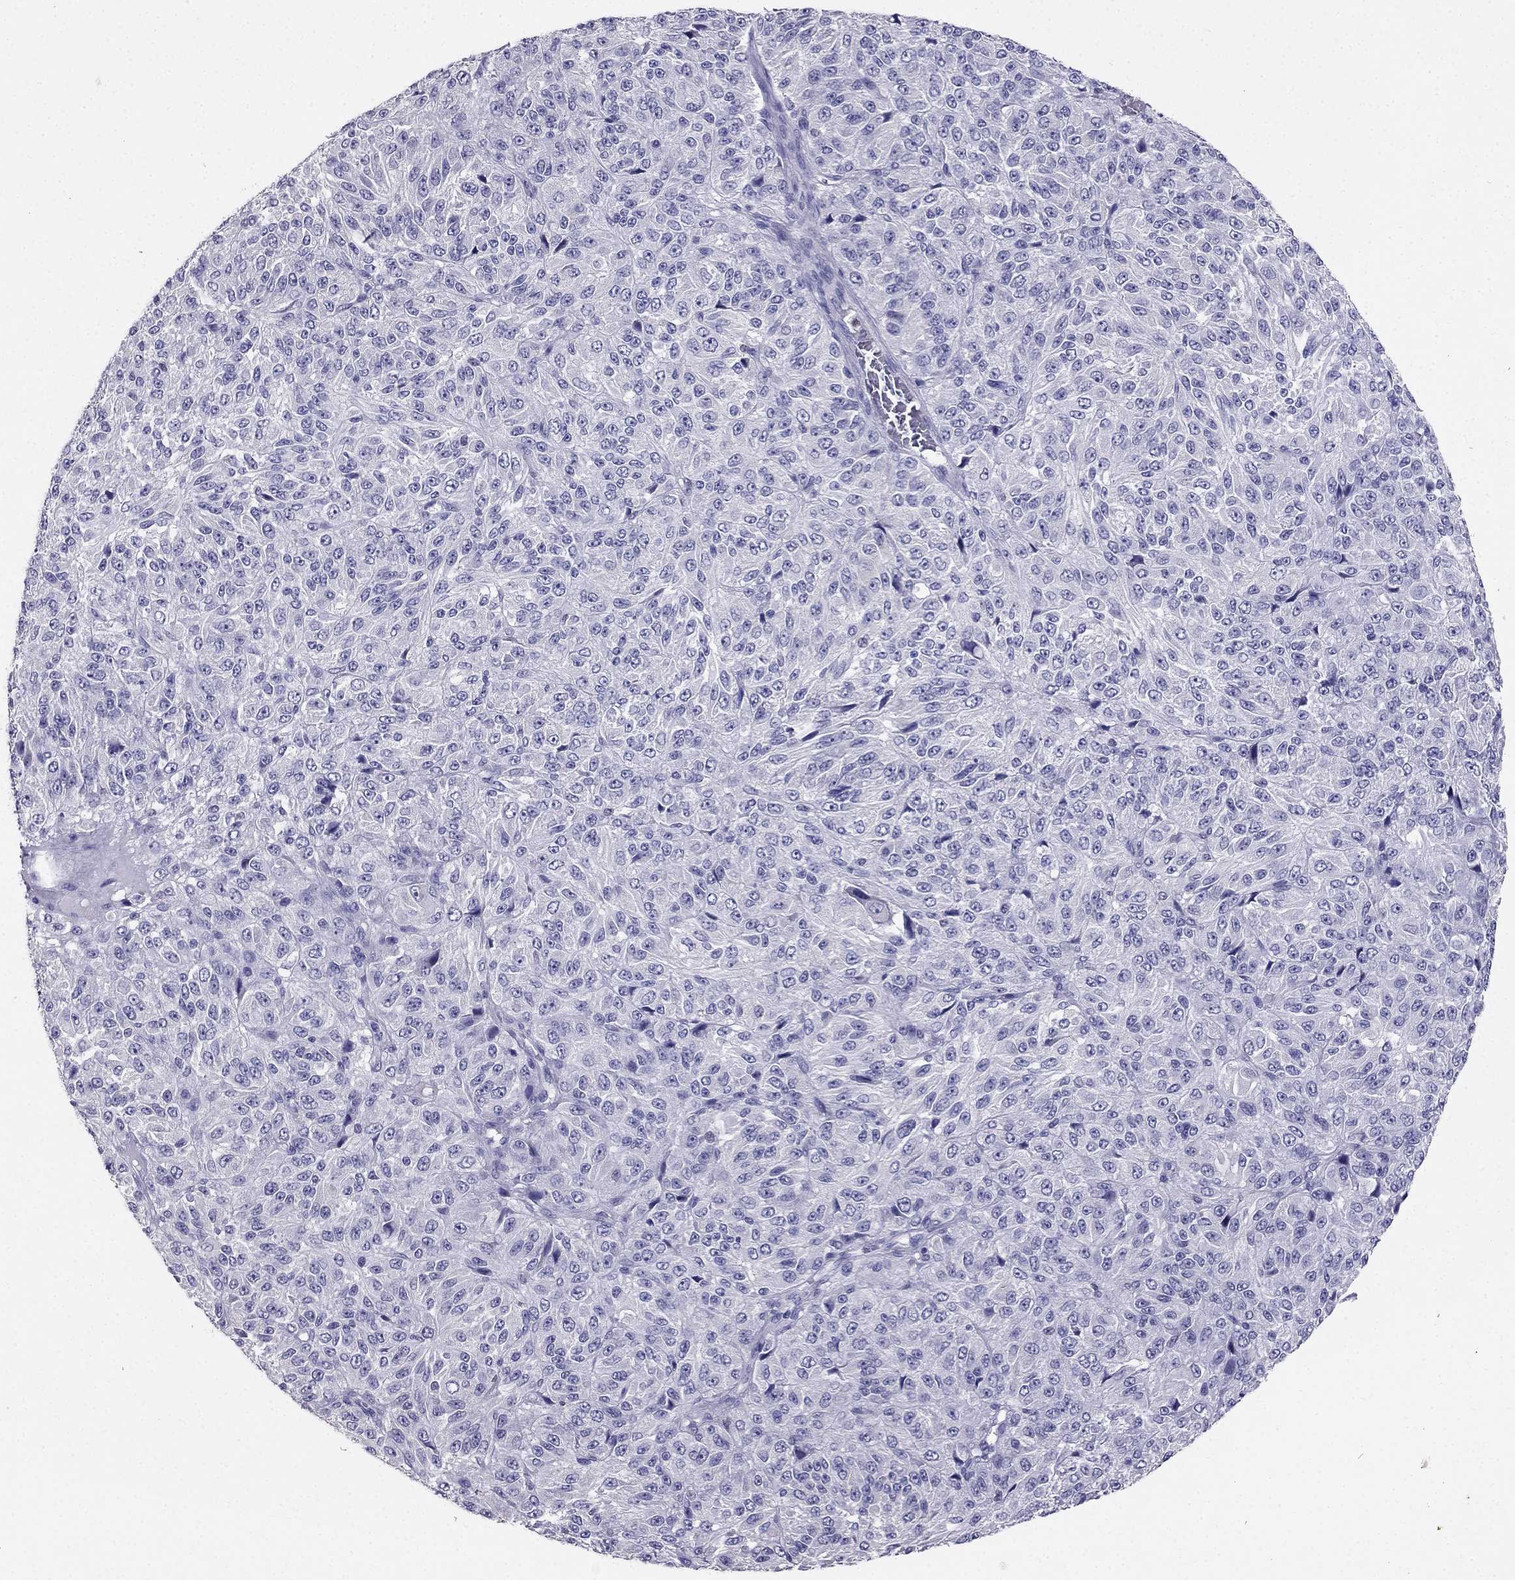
{"staining": {"intensity": "negative", "quantity": "none", "location": "none"}, "tissue": "melanoma", "cell_type": "Tumor cells", "image_type": "cancer", "snomed": [{"axis": "morphology", "description": "Malignant melanoma, Metastatic site"}, {"axis": "topography", "description": "Brain"}], "caption": "Immunohistochemistry (IHC) histopathology image of malignant melanoma (metastatic site) stained for a protein (brown), which shows no staining in tumor cells.", "gene": "ARID3A", "patient": {"sex": "female", "age": 56}}